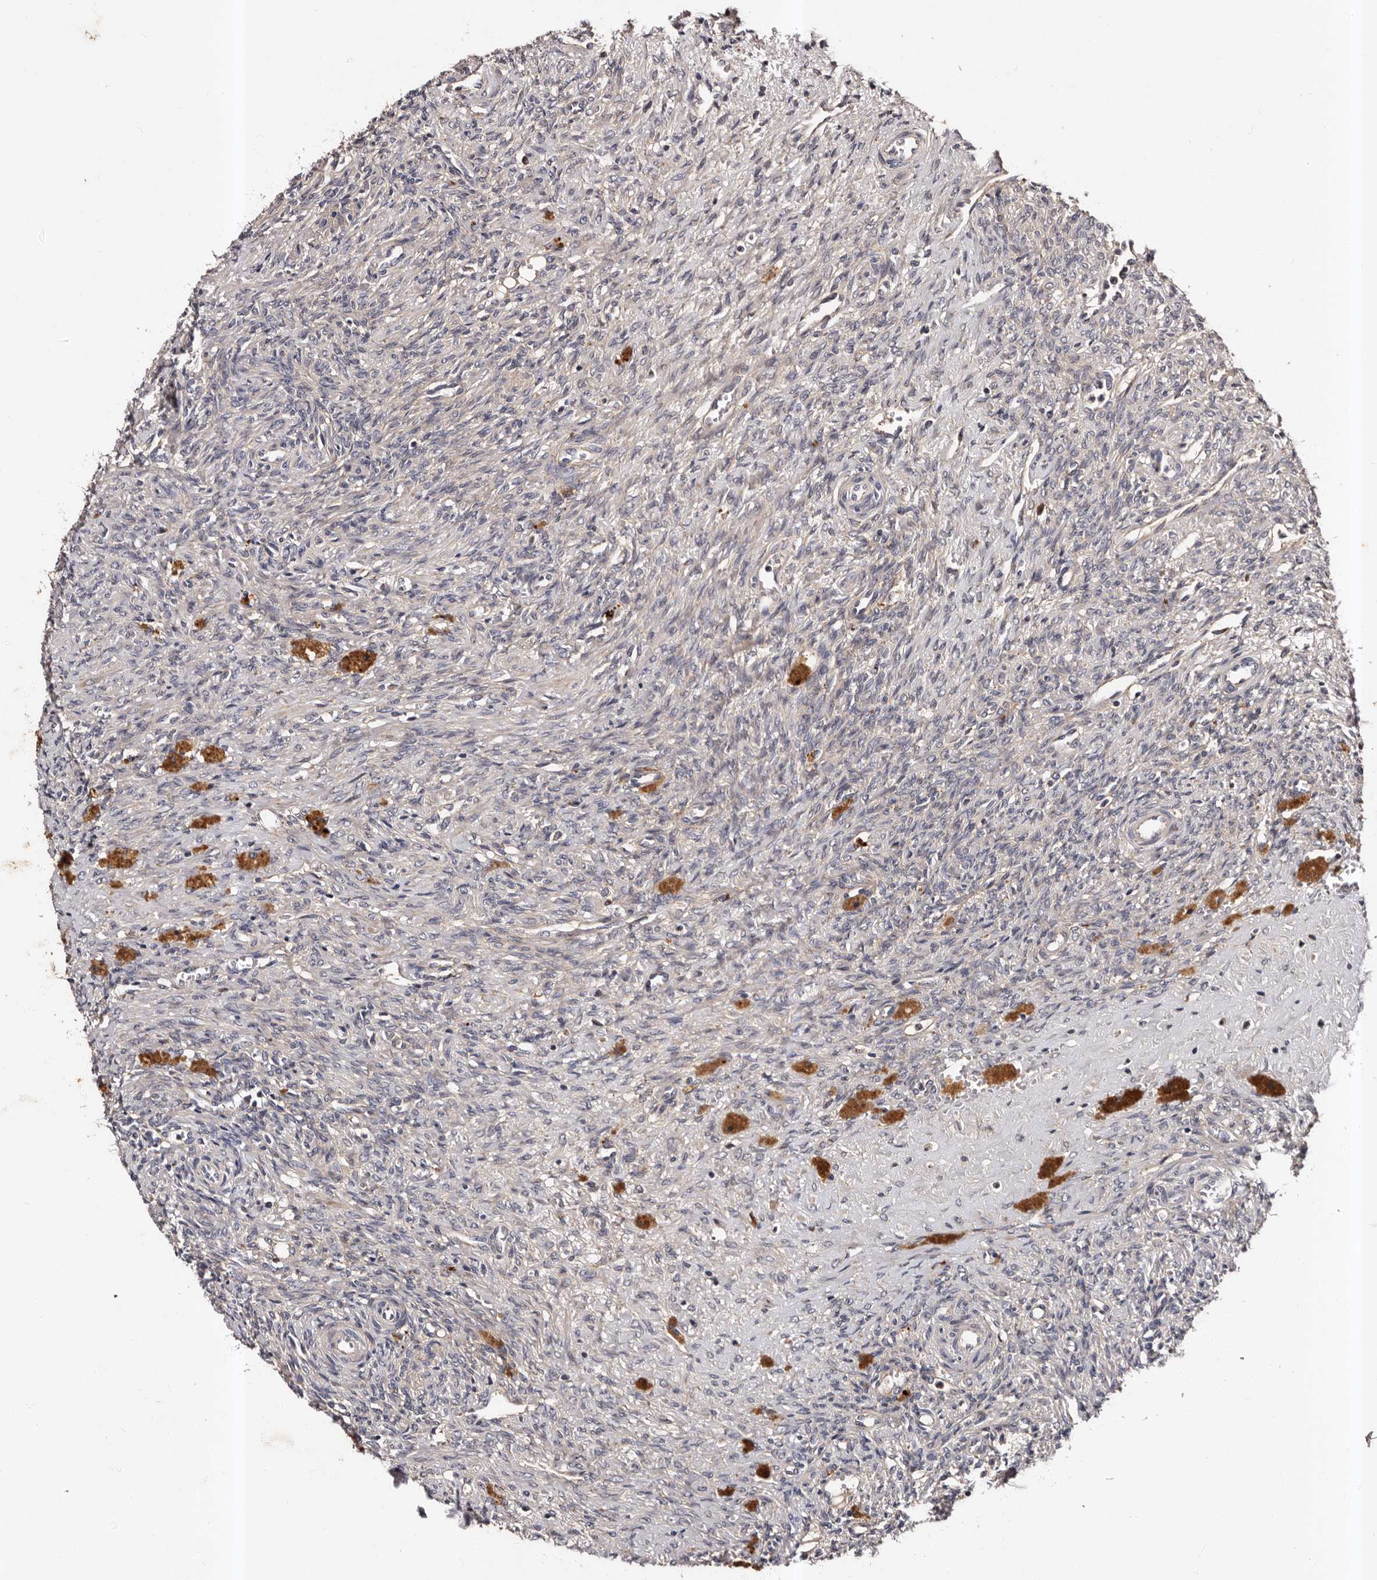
{"staining": {"intensity": "moderate", "quantity": ">75%", "location": "cytoplasmic/membranous"}, "tissue": "ovary", "cell_type": "Follicle cells", "image_type": "normal", "snomed": [{"axis": "morphology", "description": "Normal tissue, NOS"}, {"axis": "topography", "description": "Ovary"}], "caption": "A histopathology image showing moderate cytoplasmic/membranous positivity in about >75% of follicle cells in unremarkable ovary, as visualized by brown immunohistochemical staining.", "gene": "ADCK5", "patient": {"sex": "female", "age": 41}}